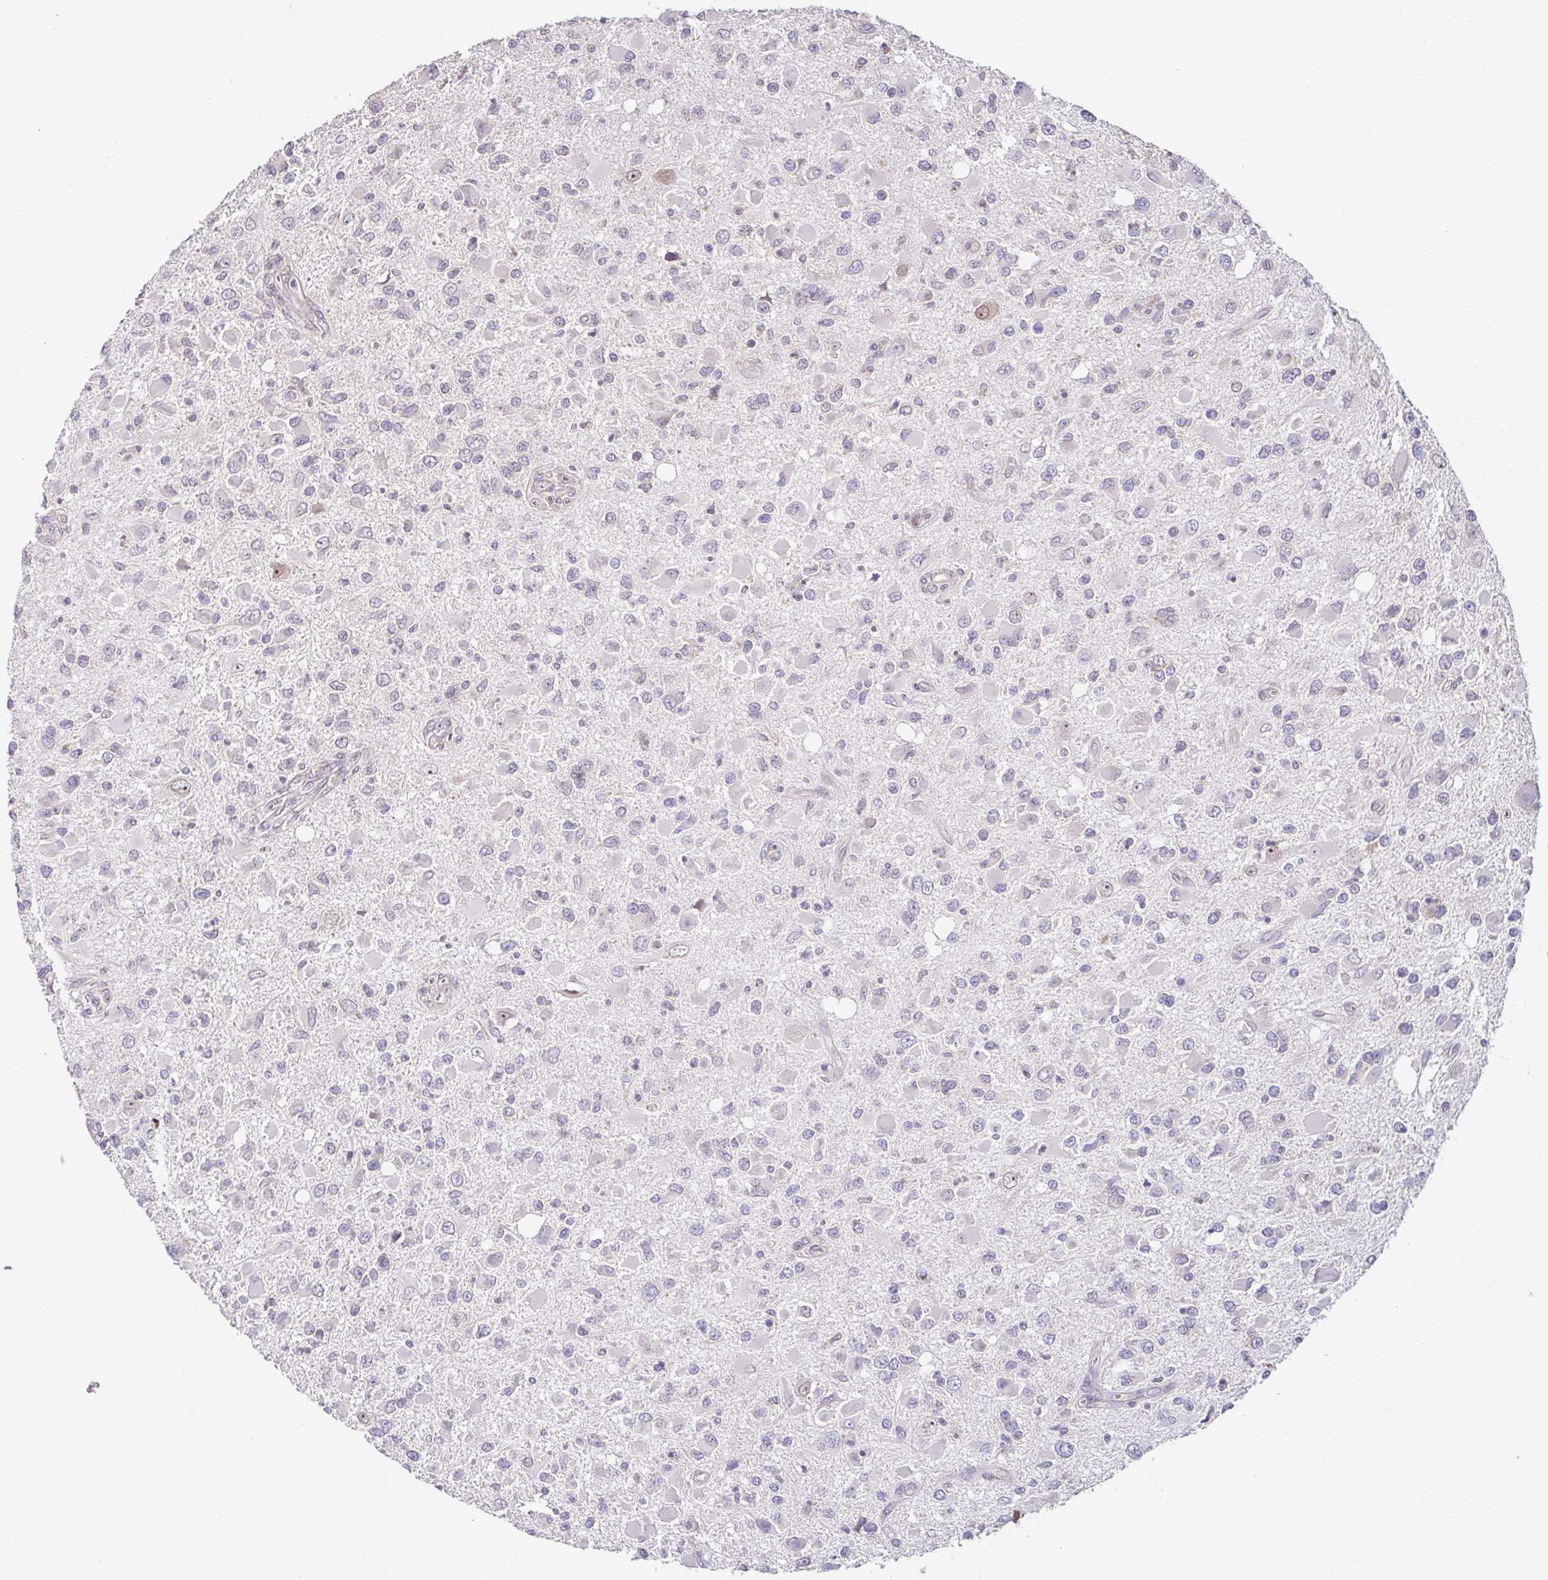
{"staining": {"intensity": "negative", "quantity": "none", "location": "none"}, "tissue": "glioma", "cell_type": "Tumor cells", "image_type": "cancer", "snomed": [{"axis": "morphology", "description": "Glioma, malignant, High grade"}, {"axis": "topography", "description": "Brain"}], "caption": "There is no significant expression in tumor cells of glioma.", "gene": "NT5C1B", "patient": {"sex": "male", "age": 53}}